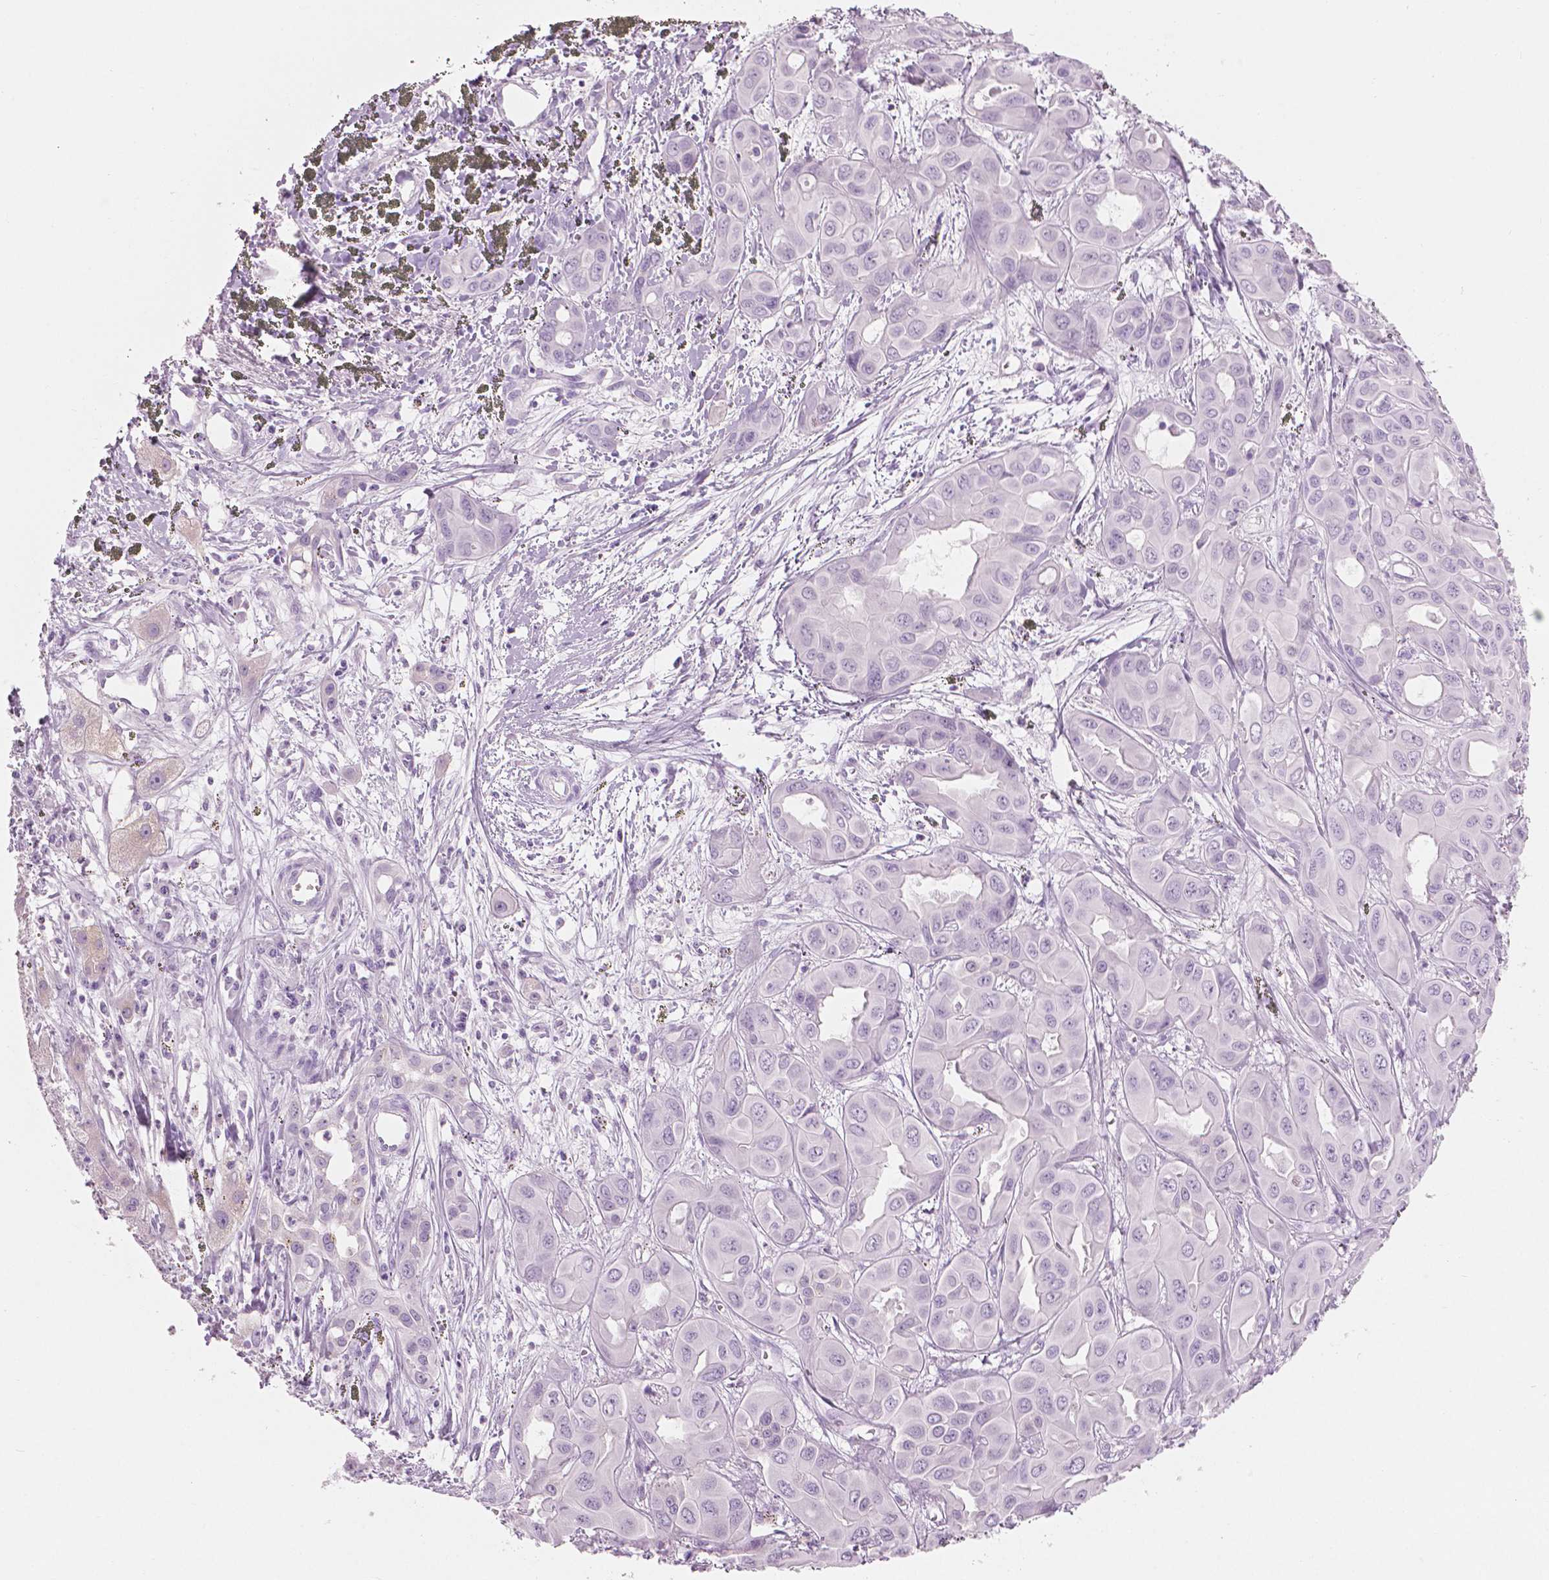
{"staining": {"intensity": "negative", "quantity": "none", "location": "none"}, "tissue": "liver cancer", "cell_type": "Tumor cells", "image_type": "cancer", "snomed": [{"axis": "morphology", "description": "Cholangiocarcinoma"}, {"axis": "topography", "description": "Liver"}], "caption": "A high-resolution histopathology image shows immunohistochemistry staining of liver cholangiocarcinoma, which reveals no significant staining in tumor cells.", "gene": "PLIN4", "patient": {"sex": "female", "age": 60}}